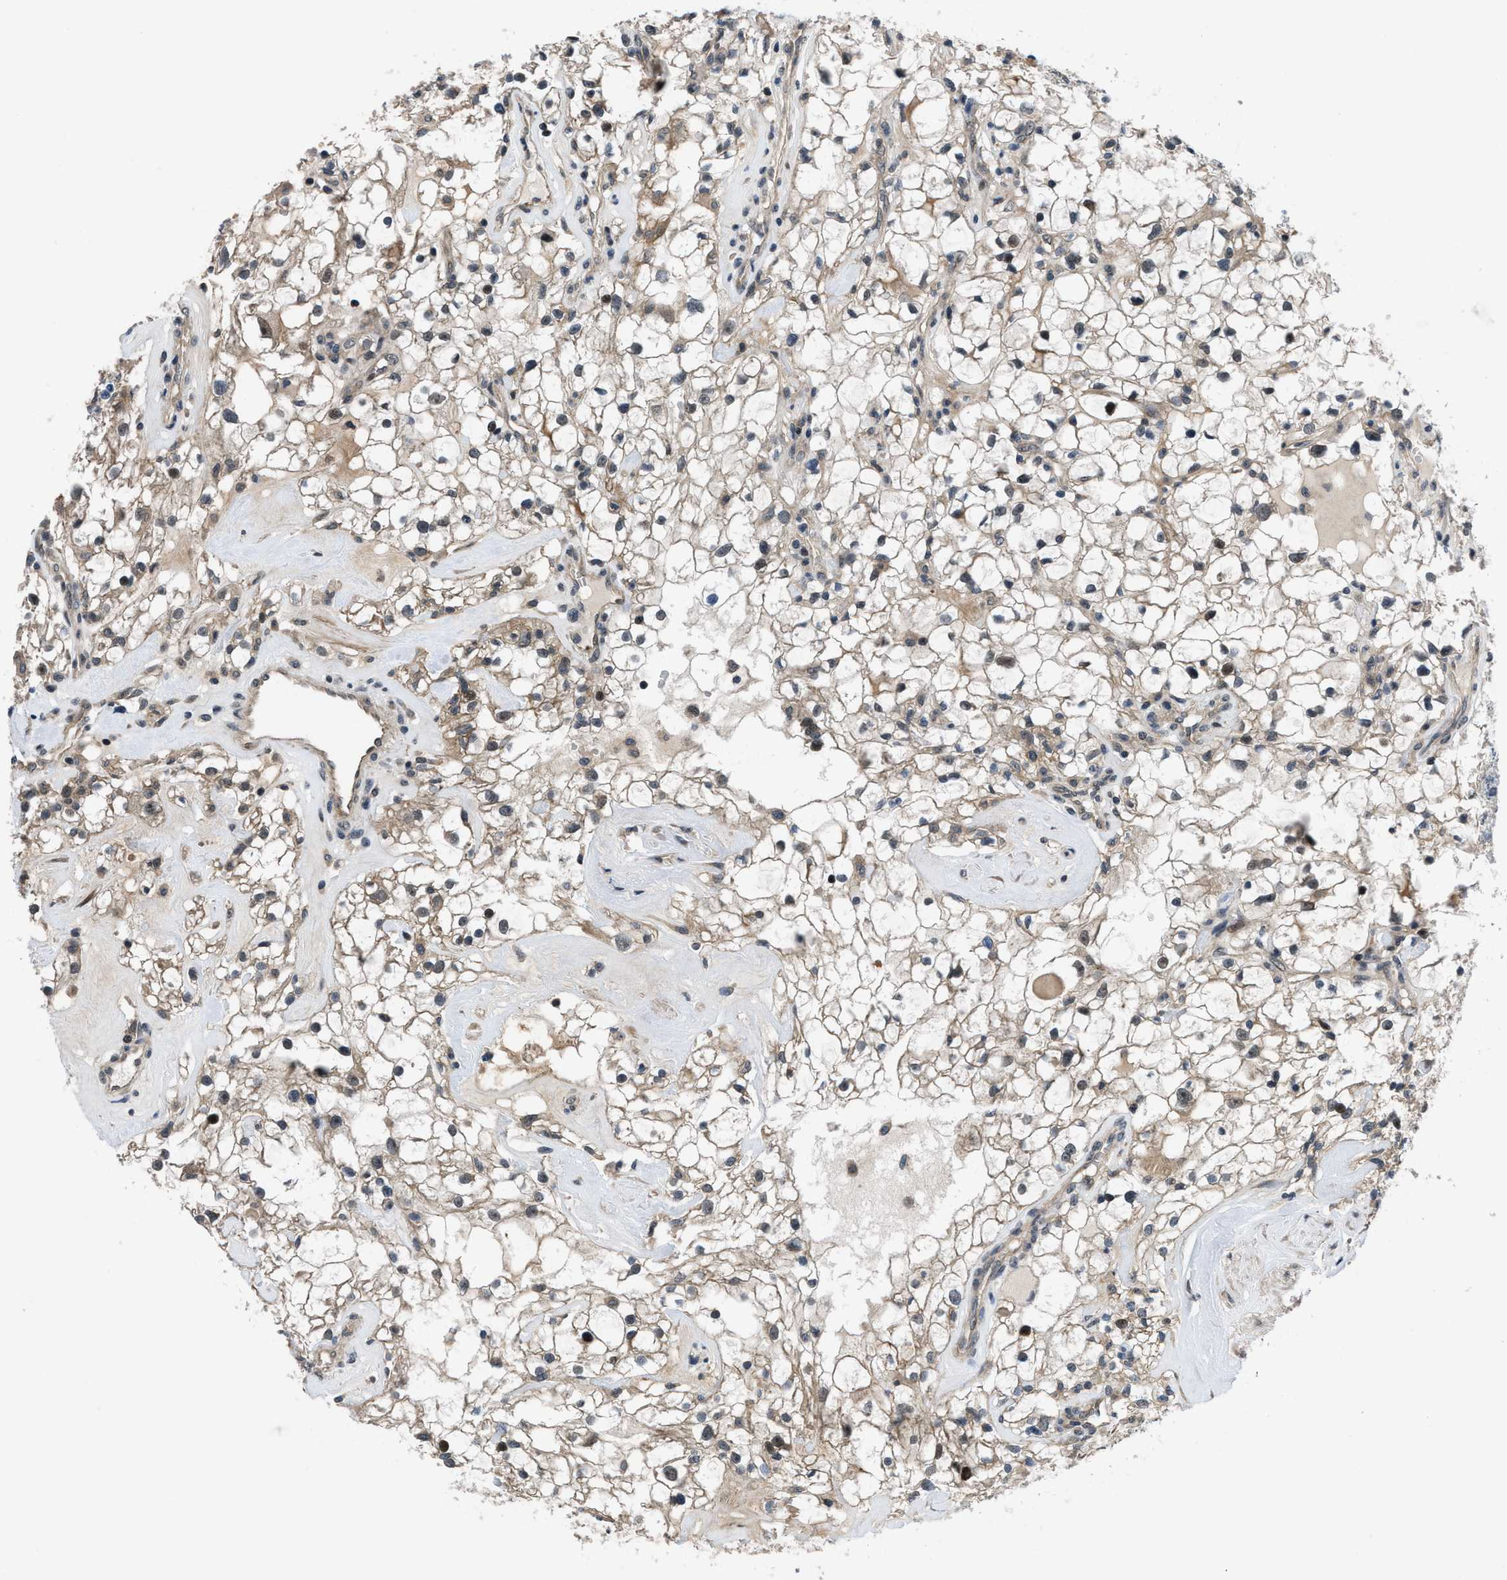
{"staining": {"intensity": "moderate", "quantity": ">75%", "location": "cytoplasmic/membranous,nuclear"}, "tissue": "renal cancer", "cell_type": "Tumor cells", "image_type": "cancer", "snomed": [{"axis": "morphology", "description": "Adenocarcinoma, NOS"}, {"axis": "topography", "description": "Kidney"}], "caption": "Moderate cytoplasmic/membranous and nuclear expression is identified in approximately >75% of tumor cells in adenocarcinoma (renal).", "gene": "SETD5", "patient": {"sex": "female", "age": 60}}